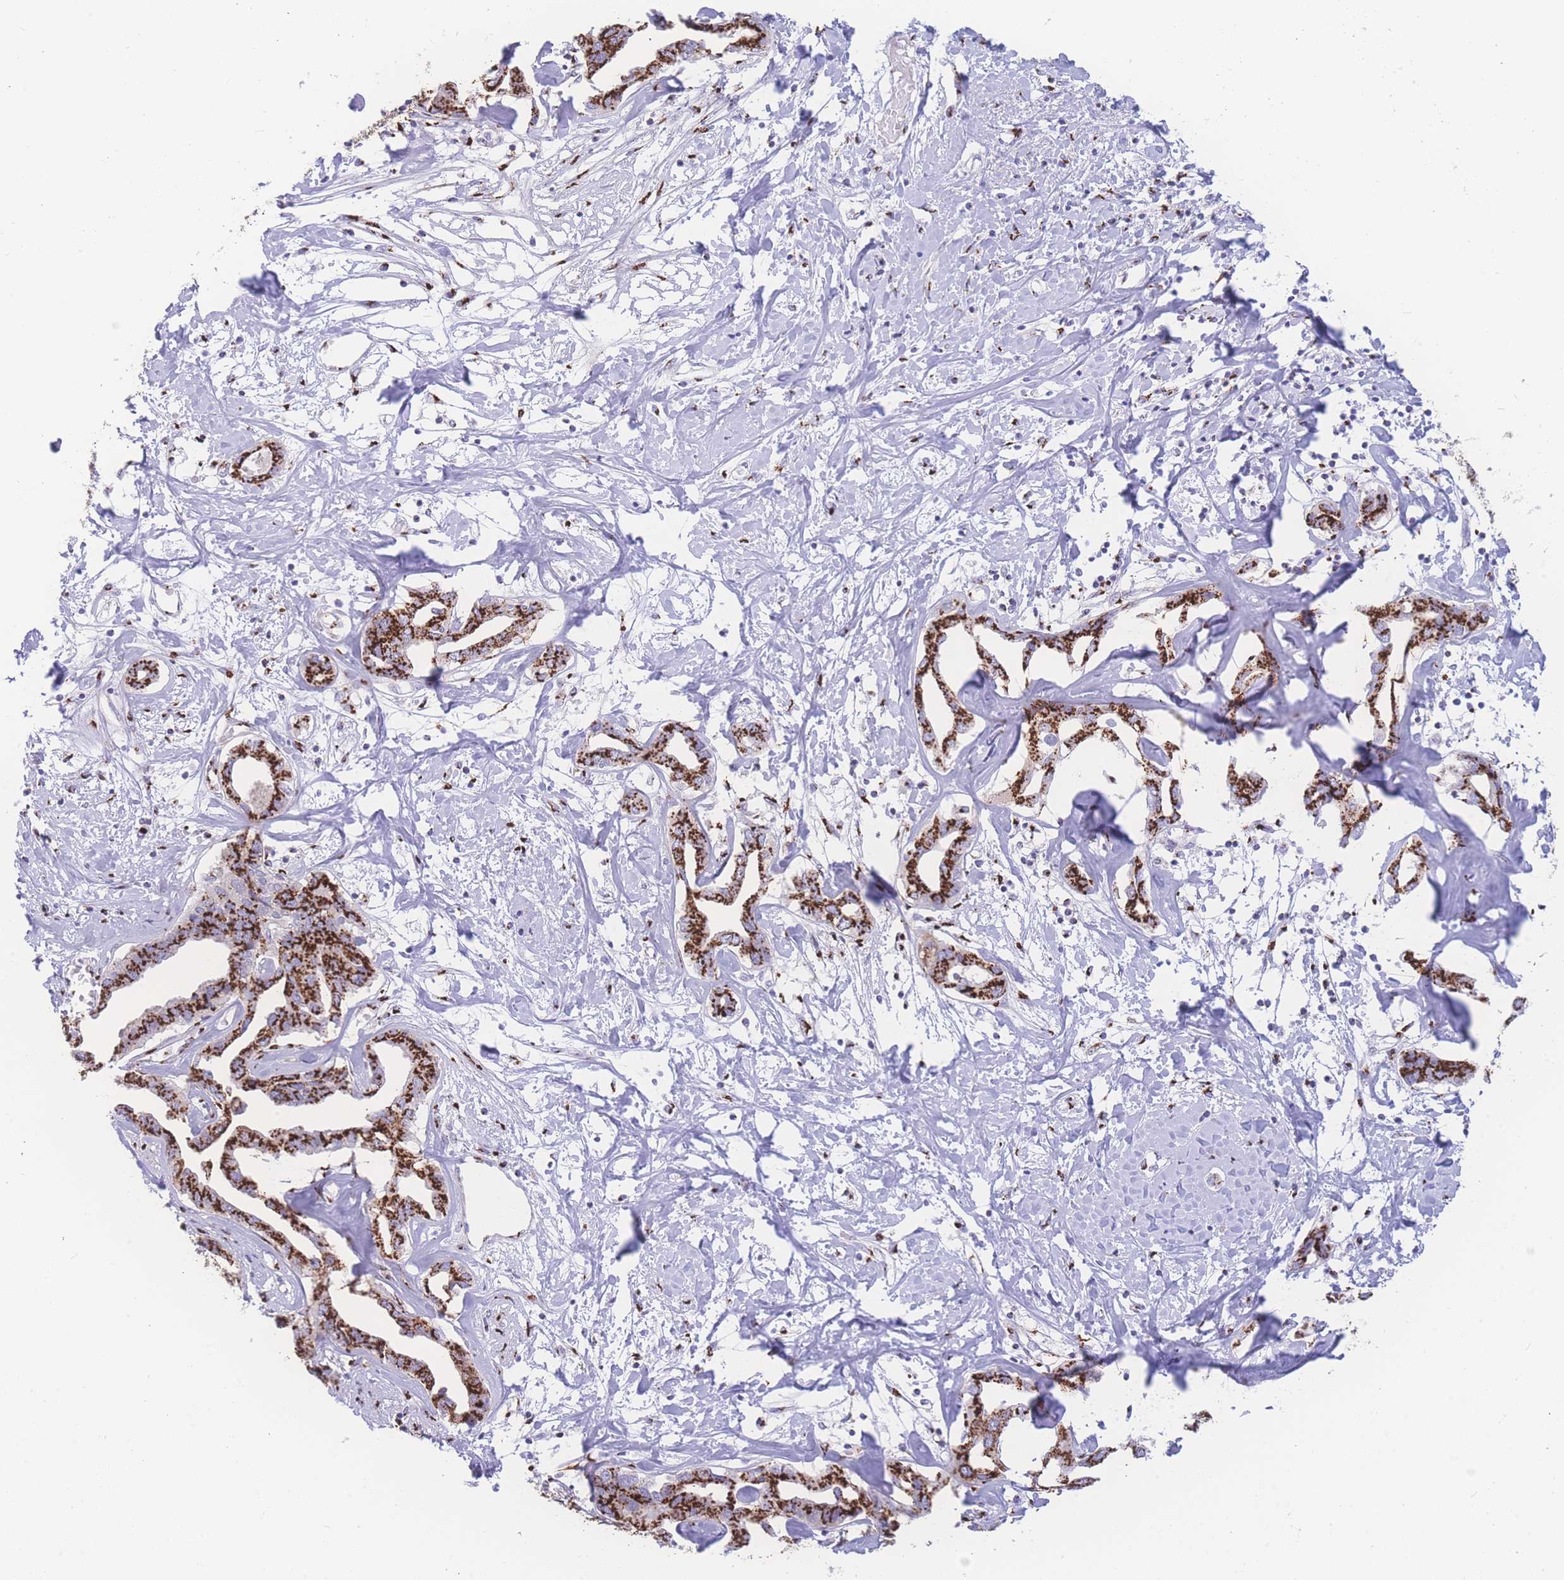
{"staining": {"intensity": "strong", "quantity": ">75%", "location": "cytoplasmic/membranous"}, "tissue": "liver cancer", "cell_type": "Tumor cells", "image_type": "cancer", "snomed": [{"axis": "morphology", "description": "Cholangiocarcinoma"}, {"axis": "topography", "description": "Liver"}], "caption": "IHC staining of cholangiocarcinoma (liver), which displays high levels of strong cytoplasmic/membranous positivity in about >75% of tumor cells indicating strong cytoplasmic/membranous protein positivity. The staining was performed using DAB (brown) for protein detection and nuclei were counterstained in hematoxylin (blue).", "gene": "GOLM2", "patient": {"sex": "male", "age": 59}}